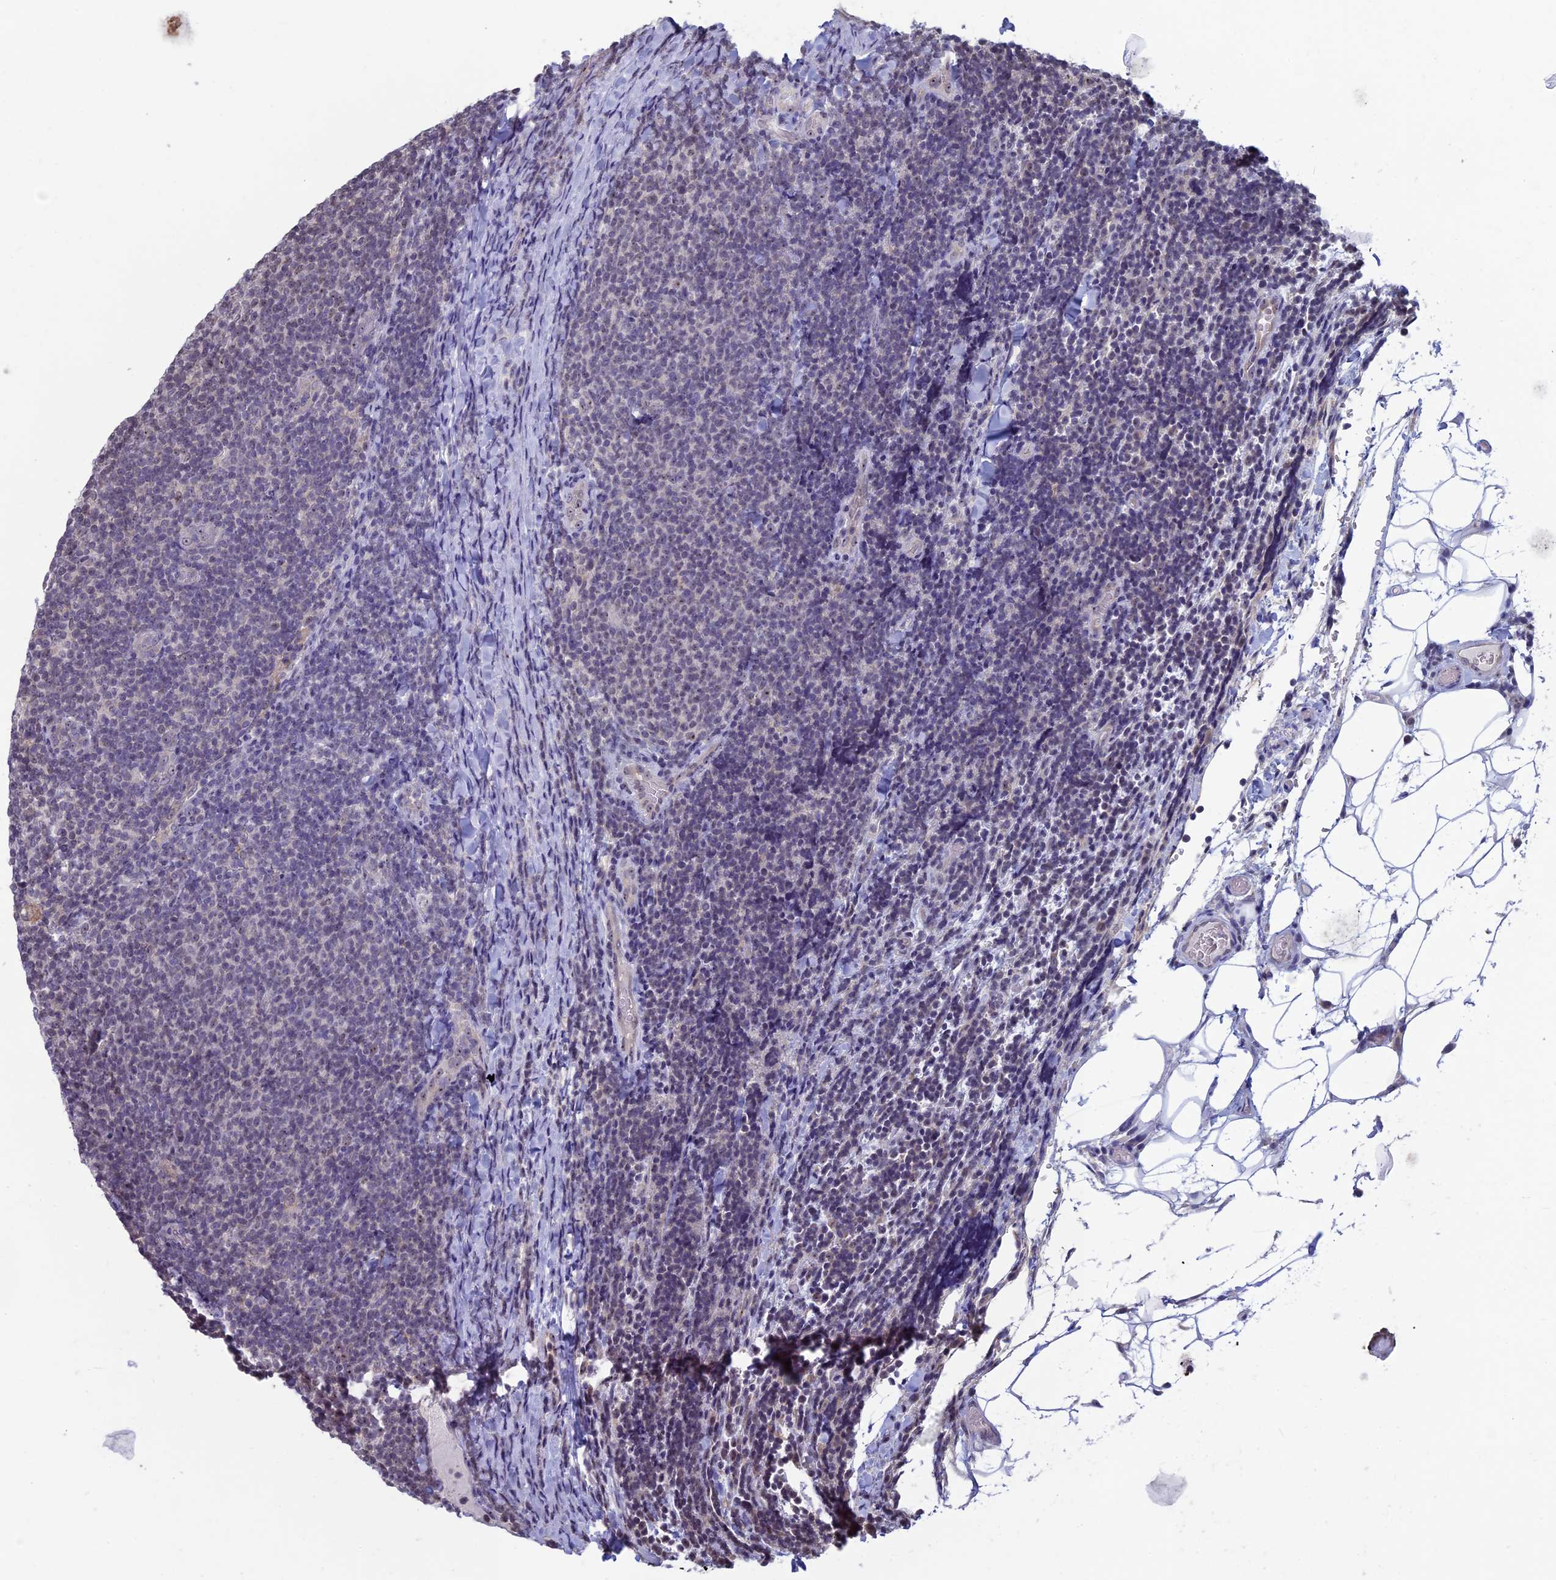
{"staining": {"intensity": "negative", "quantity": "none", "location": "none"}, "tissue": "lymphoma", "cell_type": "Tumor cells", "image_type": "cancer", "snomed": [{"axis": "morphology", "description": "Malignant lymphoma, non-Hodgkin's type, Low grade"}, {"axis": "topography", "description": "Lymph node"}], "caption": "This micrograph is of malignant lymphoma, non-Hodgkin's type (low-grade) stained with IHC to label a protein in brown with the nuclei are counter-stained blue. There is no staining in tumor cells.", "gene": "SPIRE1", "patient": {"sex": "male", "age": 66}}